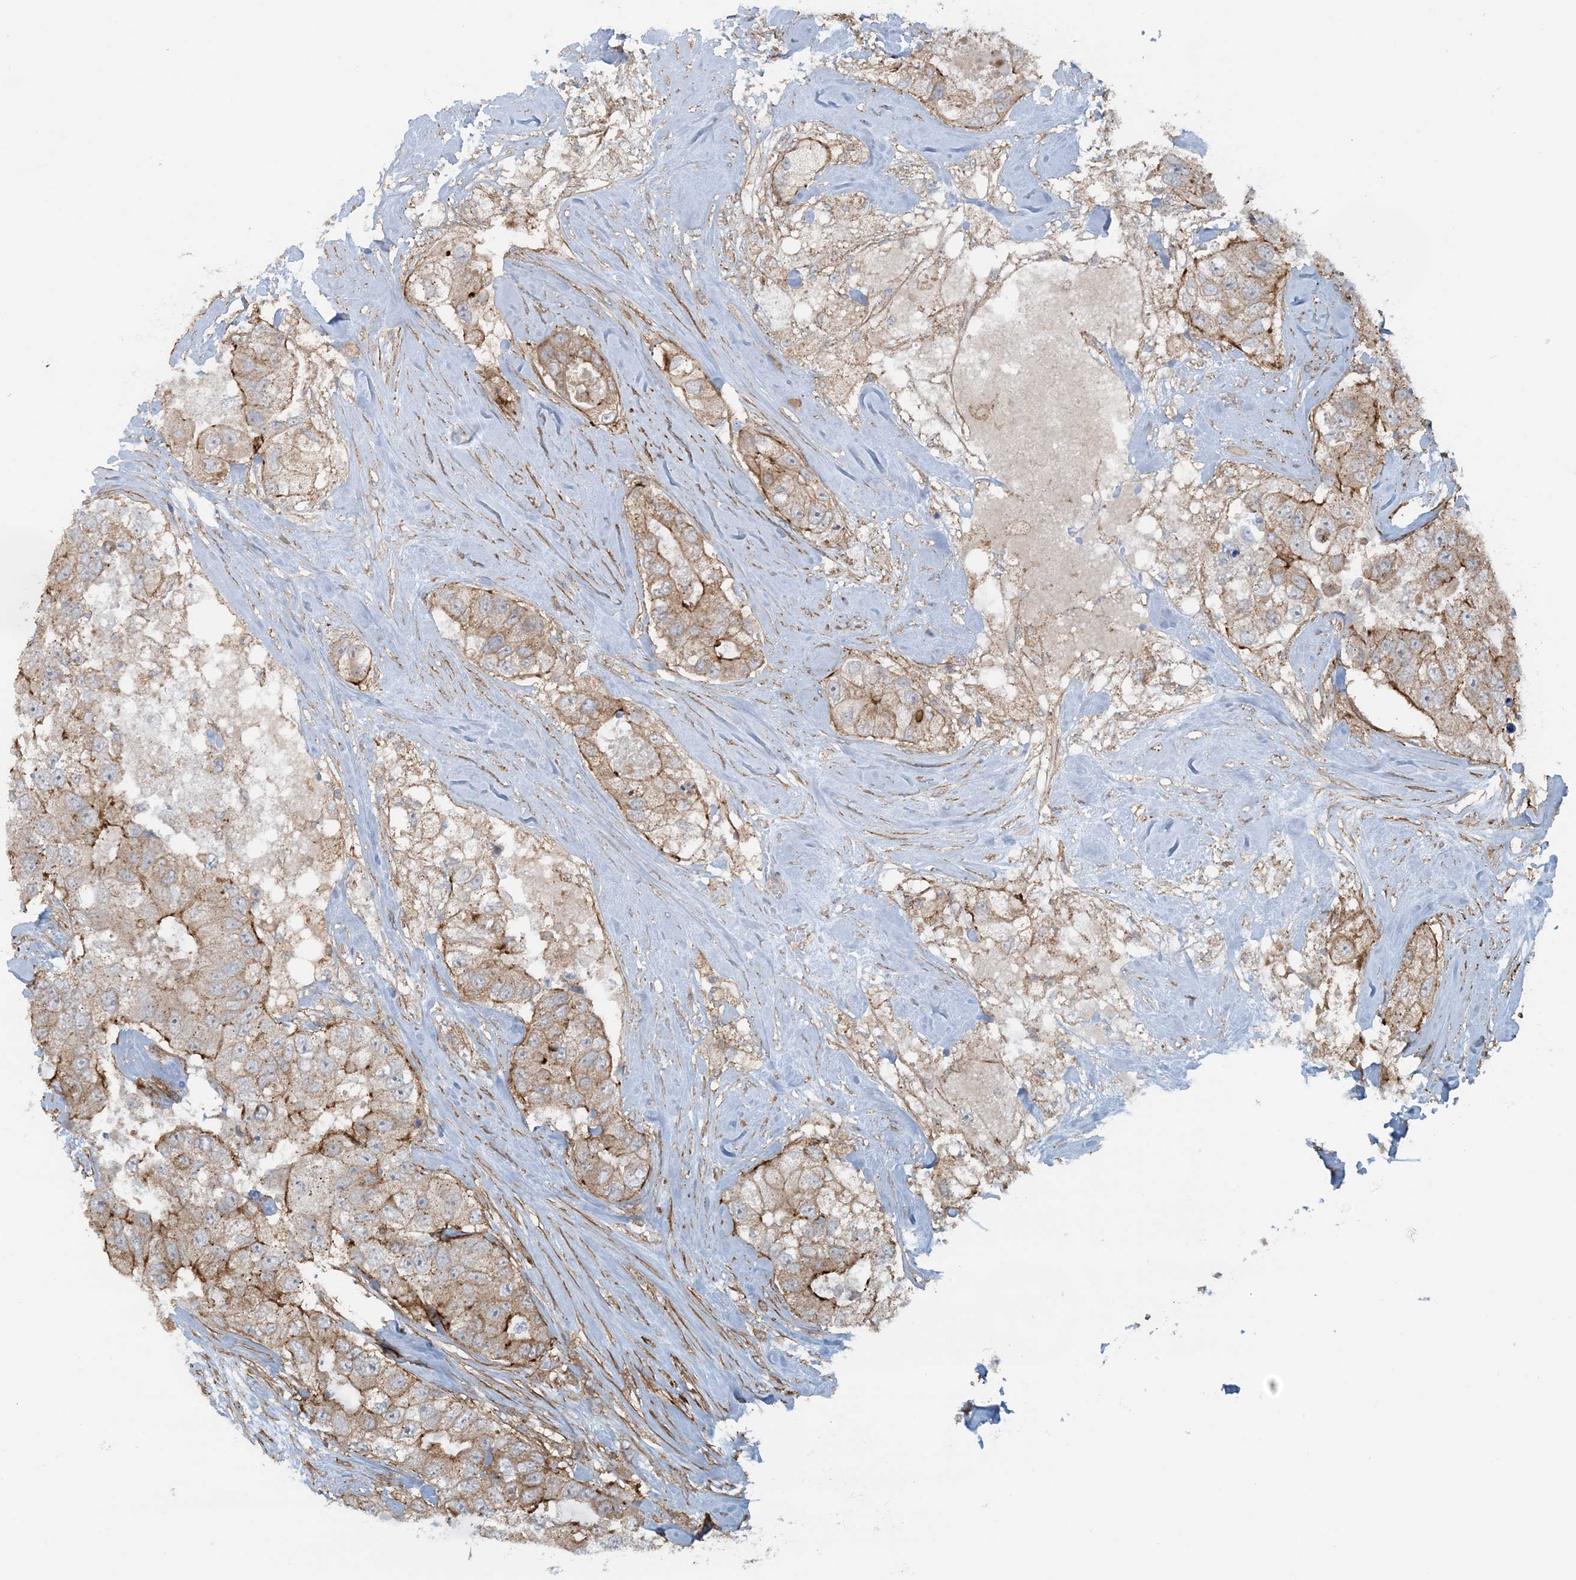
{"staining": {"intensity": "moderate", "quantity": "25%-75%", "location": "cytoplasmic/membranous"}, "tissue": "breast cancer", "cell_type": "Tumor cells", "image_type": "cancer", "snomed": [{"axis": "morphology", "description": "Duct carcinoma"}, {"axis": "topography", "description": "Breast"}], "caption": "A brown stain highlights moderate cytoplasmic/membranous staining of a protein in human intraductal carcinoma (breast) tumor cells.", "gene": "STAM2", "patient": {"sex": "female", "age": 62}}